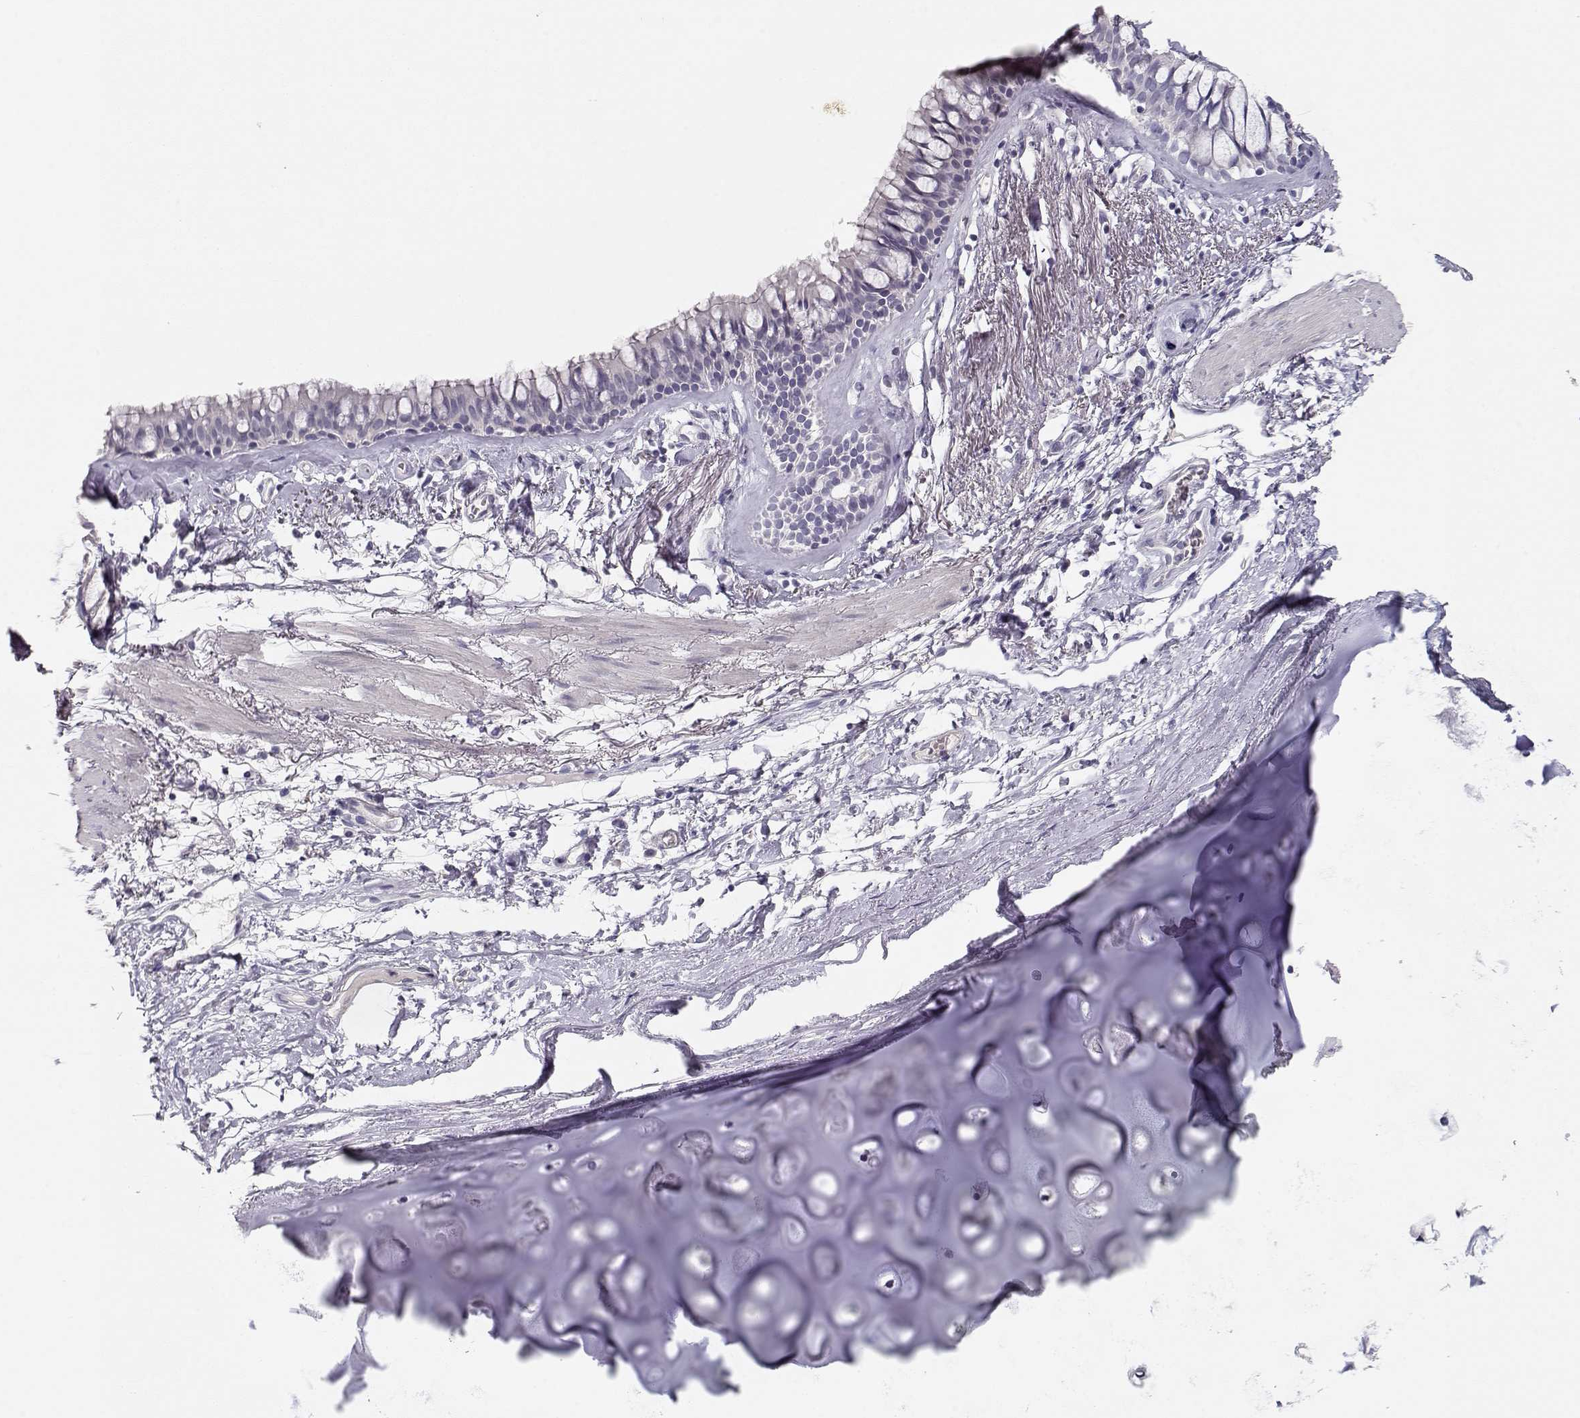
{"staining": {"intensity": "negative", "quantity": "none", "location": "none"}, "tissue": "bronchus", "cell_type": "Respiratory epithelial cells", "image_type": "normal", "snomed": [{"axis": "morphology", "description": "Normal tissue, NOS"}, {"axis": "morphology", "description": "Squamous cell carcinoma, NOS"}, {"axis": "topography", "description": "Cartilage tissue"}, {"axis": "topography", "description": "Bronchus"}], "caption": "High power microscopy histopathology image of an IHC photomicrograph of normal bronchus, revealing no significant staining in respiratory epithelial cells.", "gene": "MAGEC1", "patient": {"sex": "male", "age": 72}}